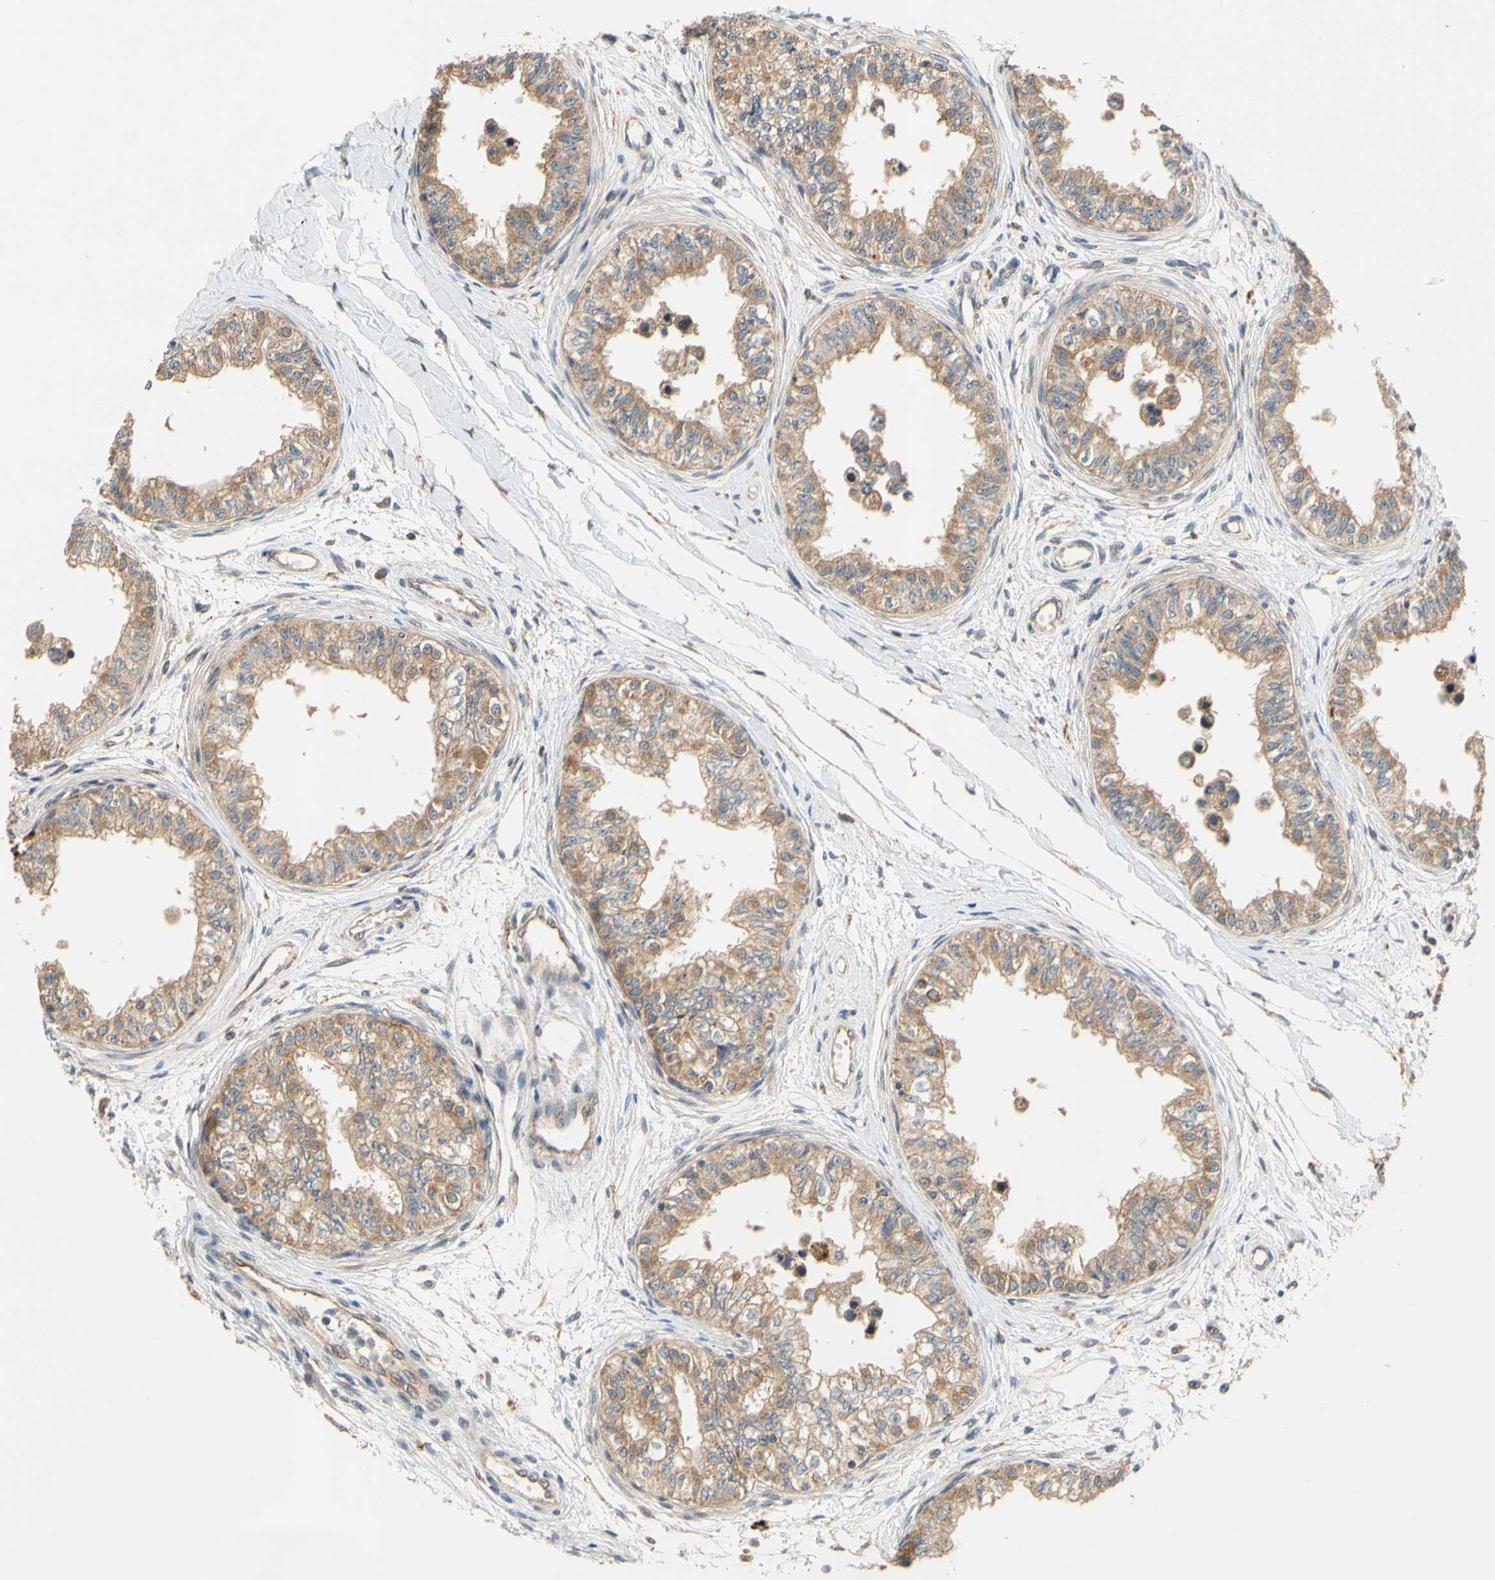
{"staining": {"intensity": "moderate", "quantity": ">75%", "location": "cytoplasmic/membranous"}, "tissue": "epididymis", "cell_type": "Glandular cells", "image_type": "normal", "snomed": [{"axis": "morphology", "description": "Normal tissue, NOS"}, {"axis": "morphology", "description": "Adenocarcinoma, metastatic, NOS"}, {"axis": "topography", "description": "Testis"}, {"axis": "topography", "description": "Epididymis"}], "caption": "Epididymis stained with immunohistochemistry demonstrates moderate cytoplasmic/membranous positivity in about >75% of glandular cells.", "gene": "ANKHD1", "patient": {"sex": "male", "age": 26}}